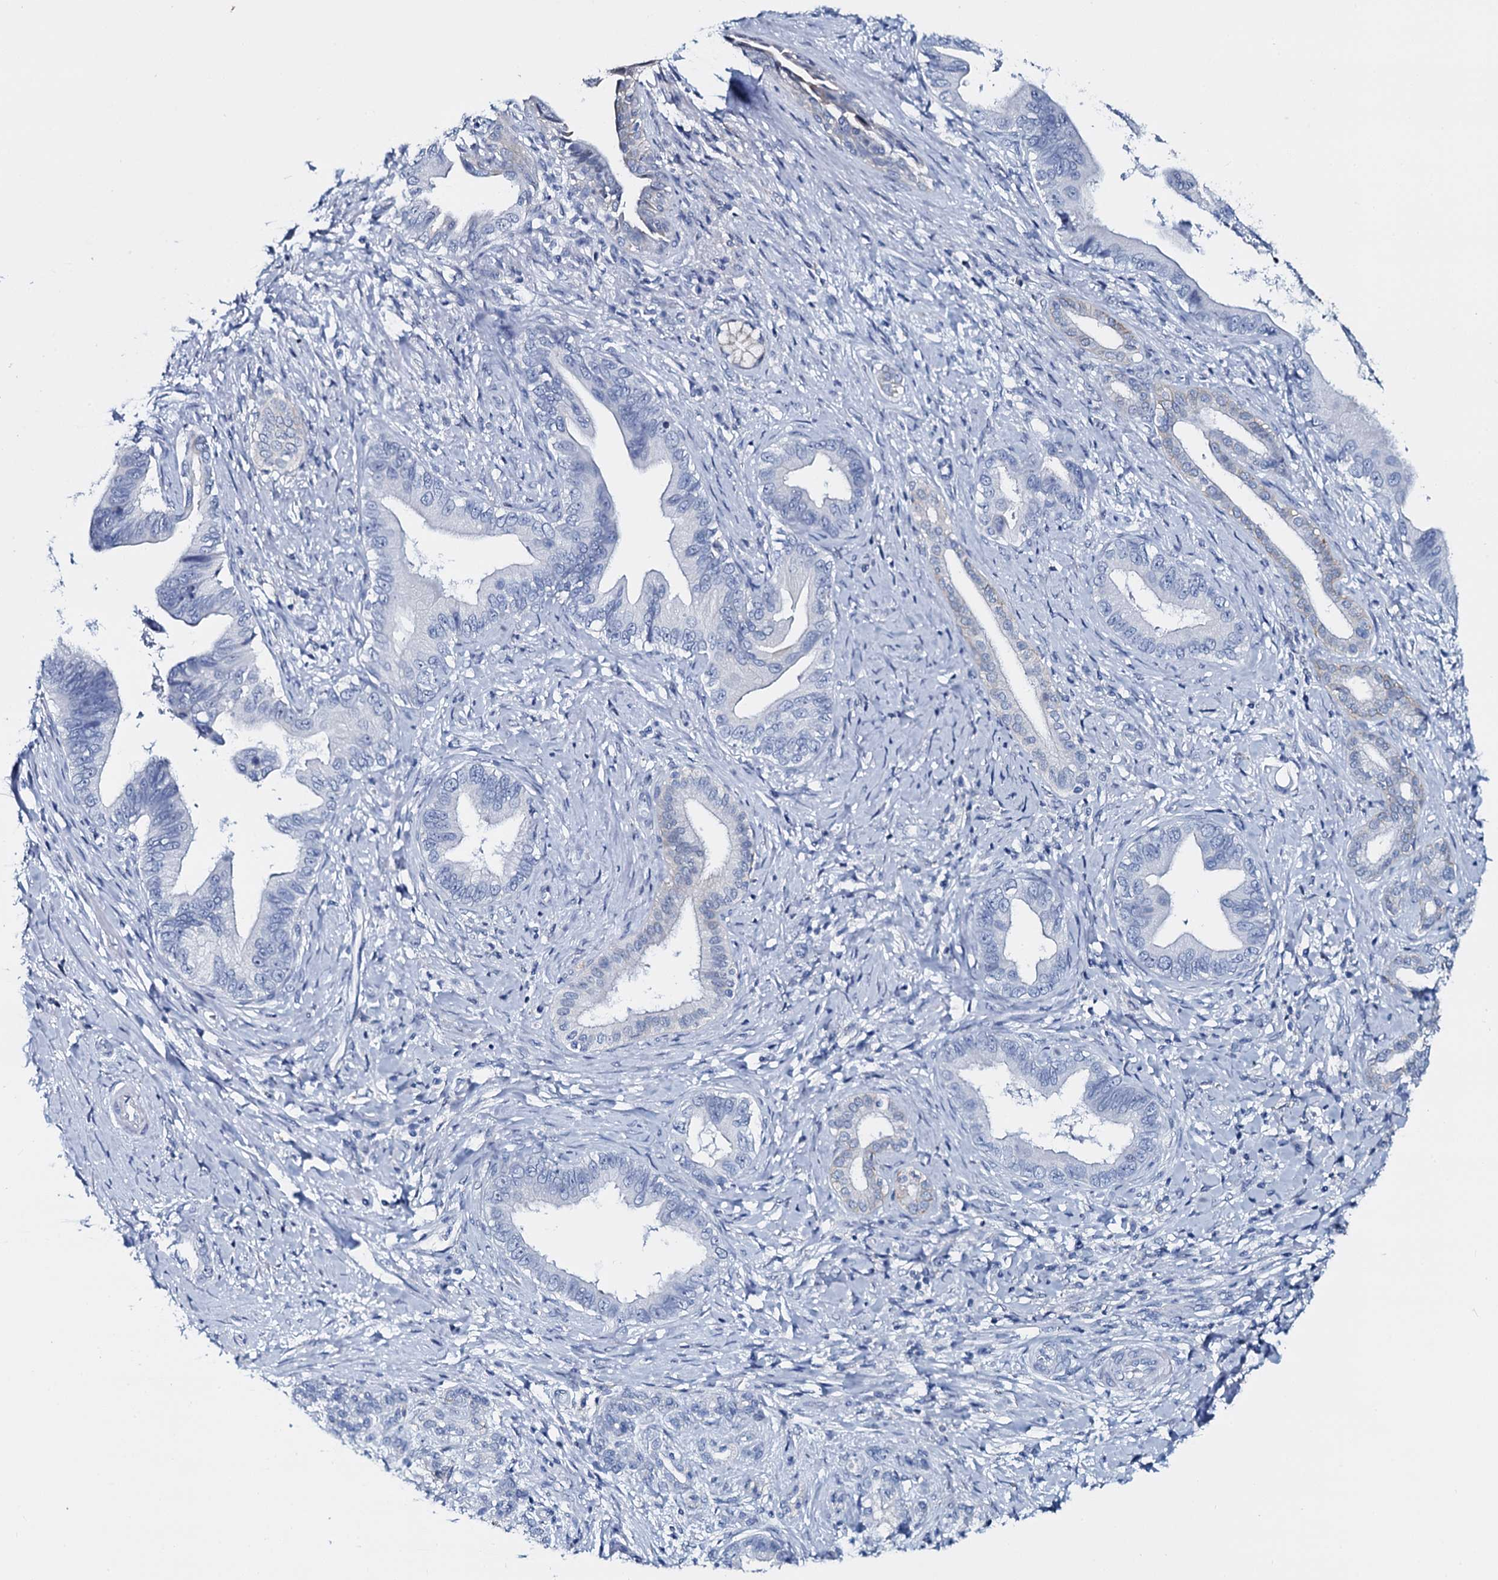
{"staining": {"intensity": "negative", "quantity": "none", "location": "none"}, "tissue": "pancreatic cancer", "cell_type": "Tumor cells", "image_type": "cancer", "snomed": [{"axis": "morphology", "description": "Adenocarcinoma, NOS"}, {"axis": "topography", "description": "Pancreas"}], "caption": "DAB (3,3'-diaminobenzidine) immunohistochemical staining of pancreatic adenocarcinoma demonstrates no significant expression in tumor cells. Nuclei are stained in blue.", "gene": "SLC4A7", "patient": {"sex": "female", "age": 55}}